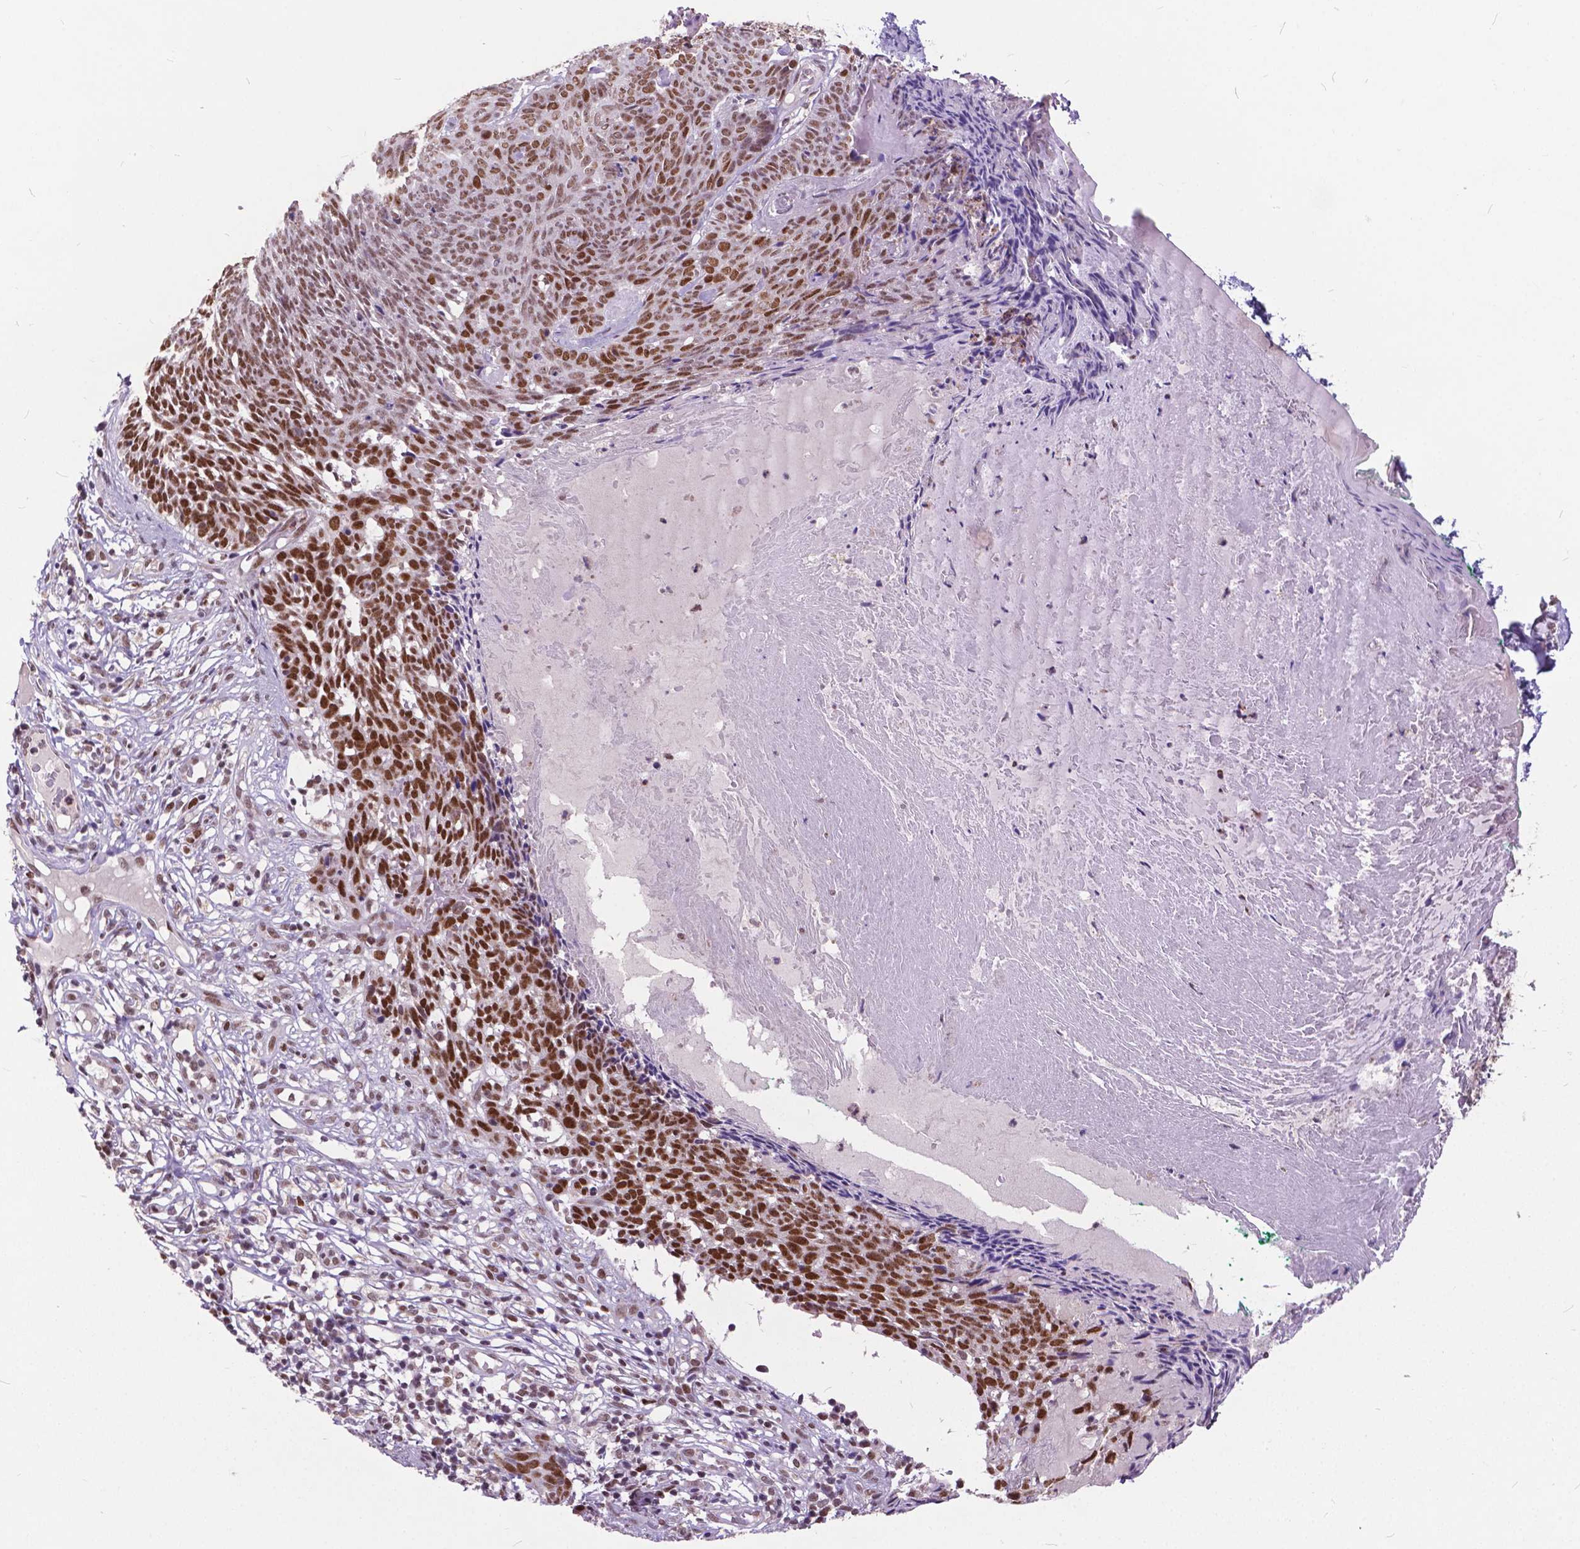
{"staining": {"intensity": "strong", "quantity": "25%-75%", "location": "nuclear"}, "tissue": "skin cancer", "cell_type": "Tumor cells", "image_type": "cancer", "snomed": [{"axis": "morphology", "description": "Basal cell carcinoma"}, {"axis": "topography", "description": "Skin"}], "caption": "Skin basal cell carcinoma tissue exhibits strong nuclear expression in about 25%-75% of tumor cells, visualized by immunohistochemistry.", "gene": "MSH2", "patient": {"sex": "male", "age": 85}}